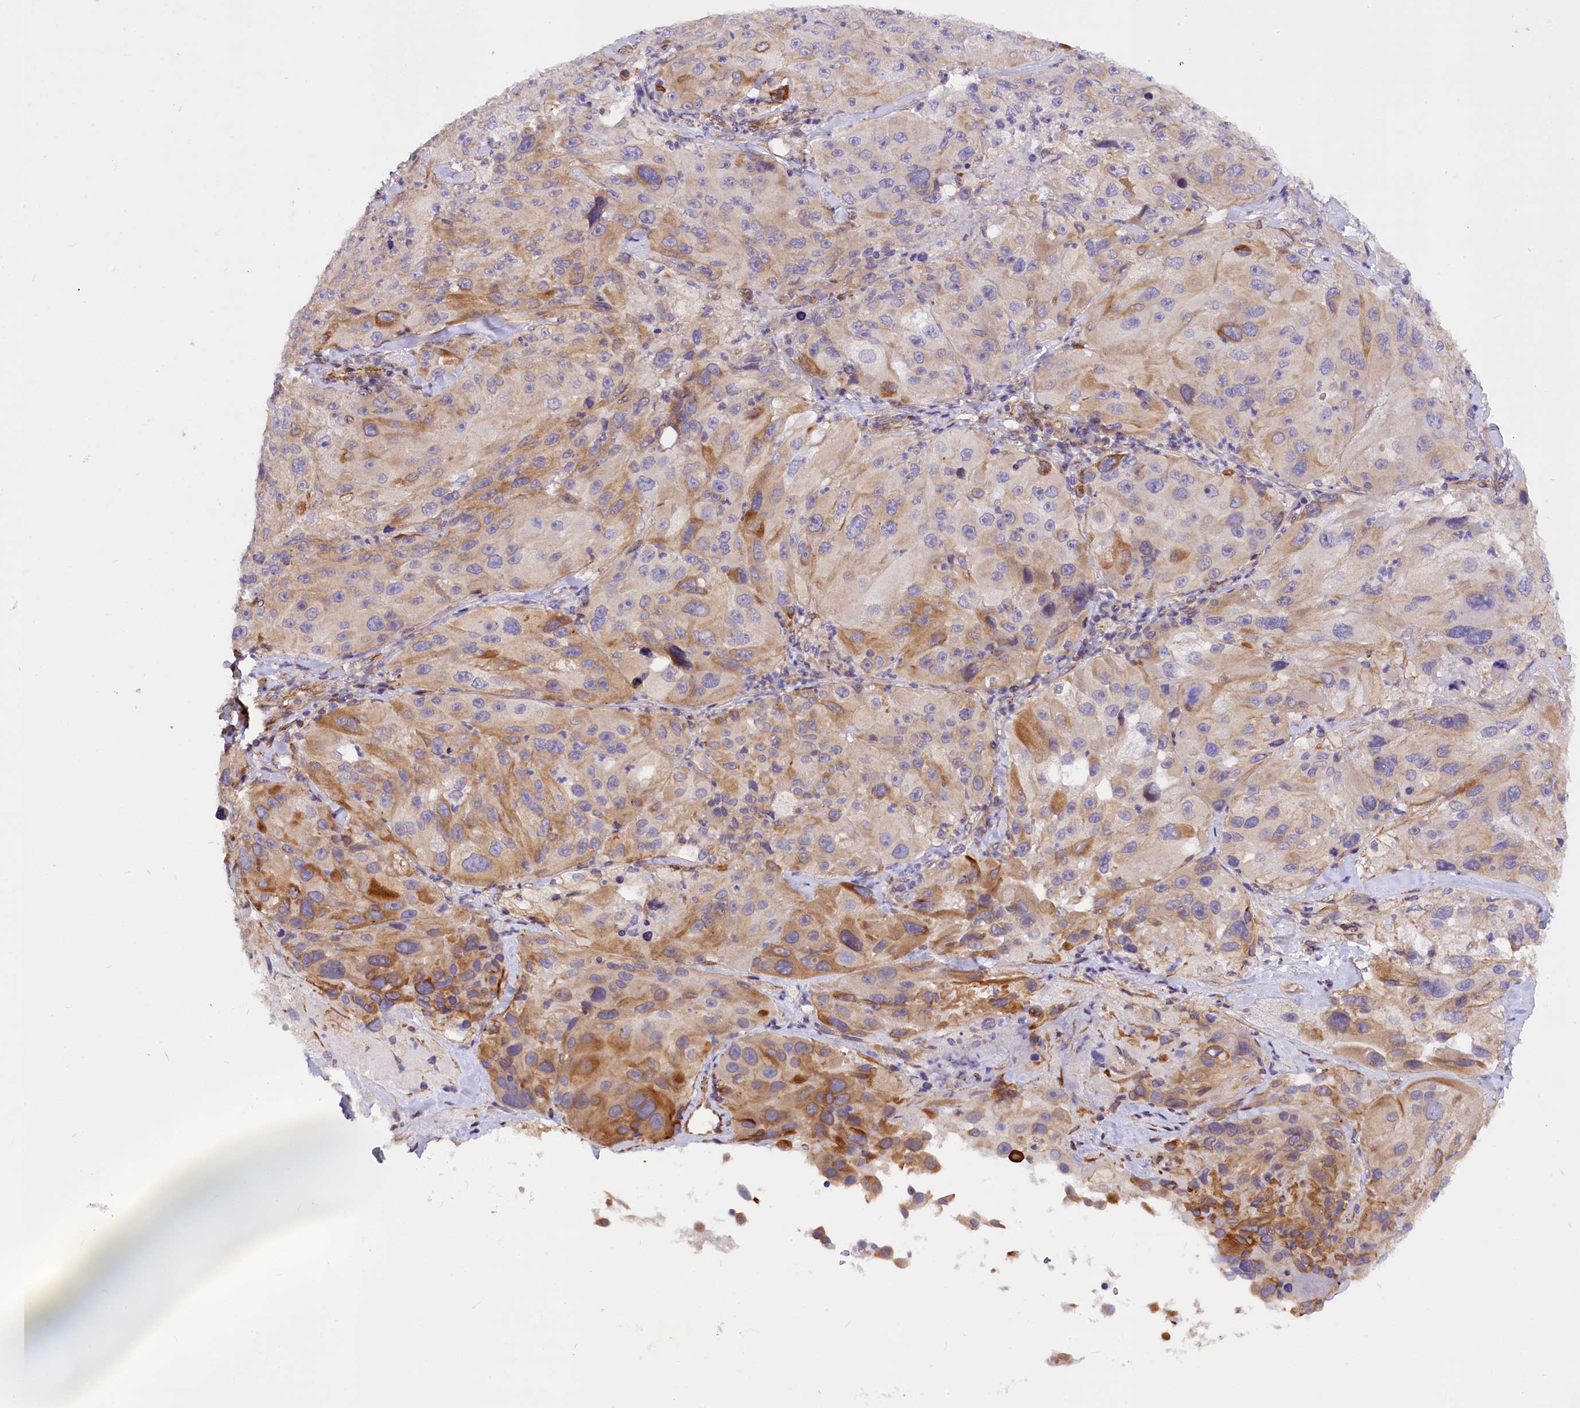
{"staining": {"intensity": "moderate", "quantity": "25%-75%", "location": "cytoplasmic/membranous"}, "tissue": "melanoma", "cell_type": "Tumor cells", "image_type": "cancer", "snomed": [{"axis": "morphology", "description": "Malignant melanoma, Metastatic site"}, {"axis": "topography", "description": "Lymph node"}], "caption": "Moderate cytoplasmic/membranous protein expression is seen in about 25%-75% of tumor cells in melanoma.", "gene": "MED20", "patient": {"sex": "male", "age": 62}}